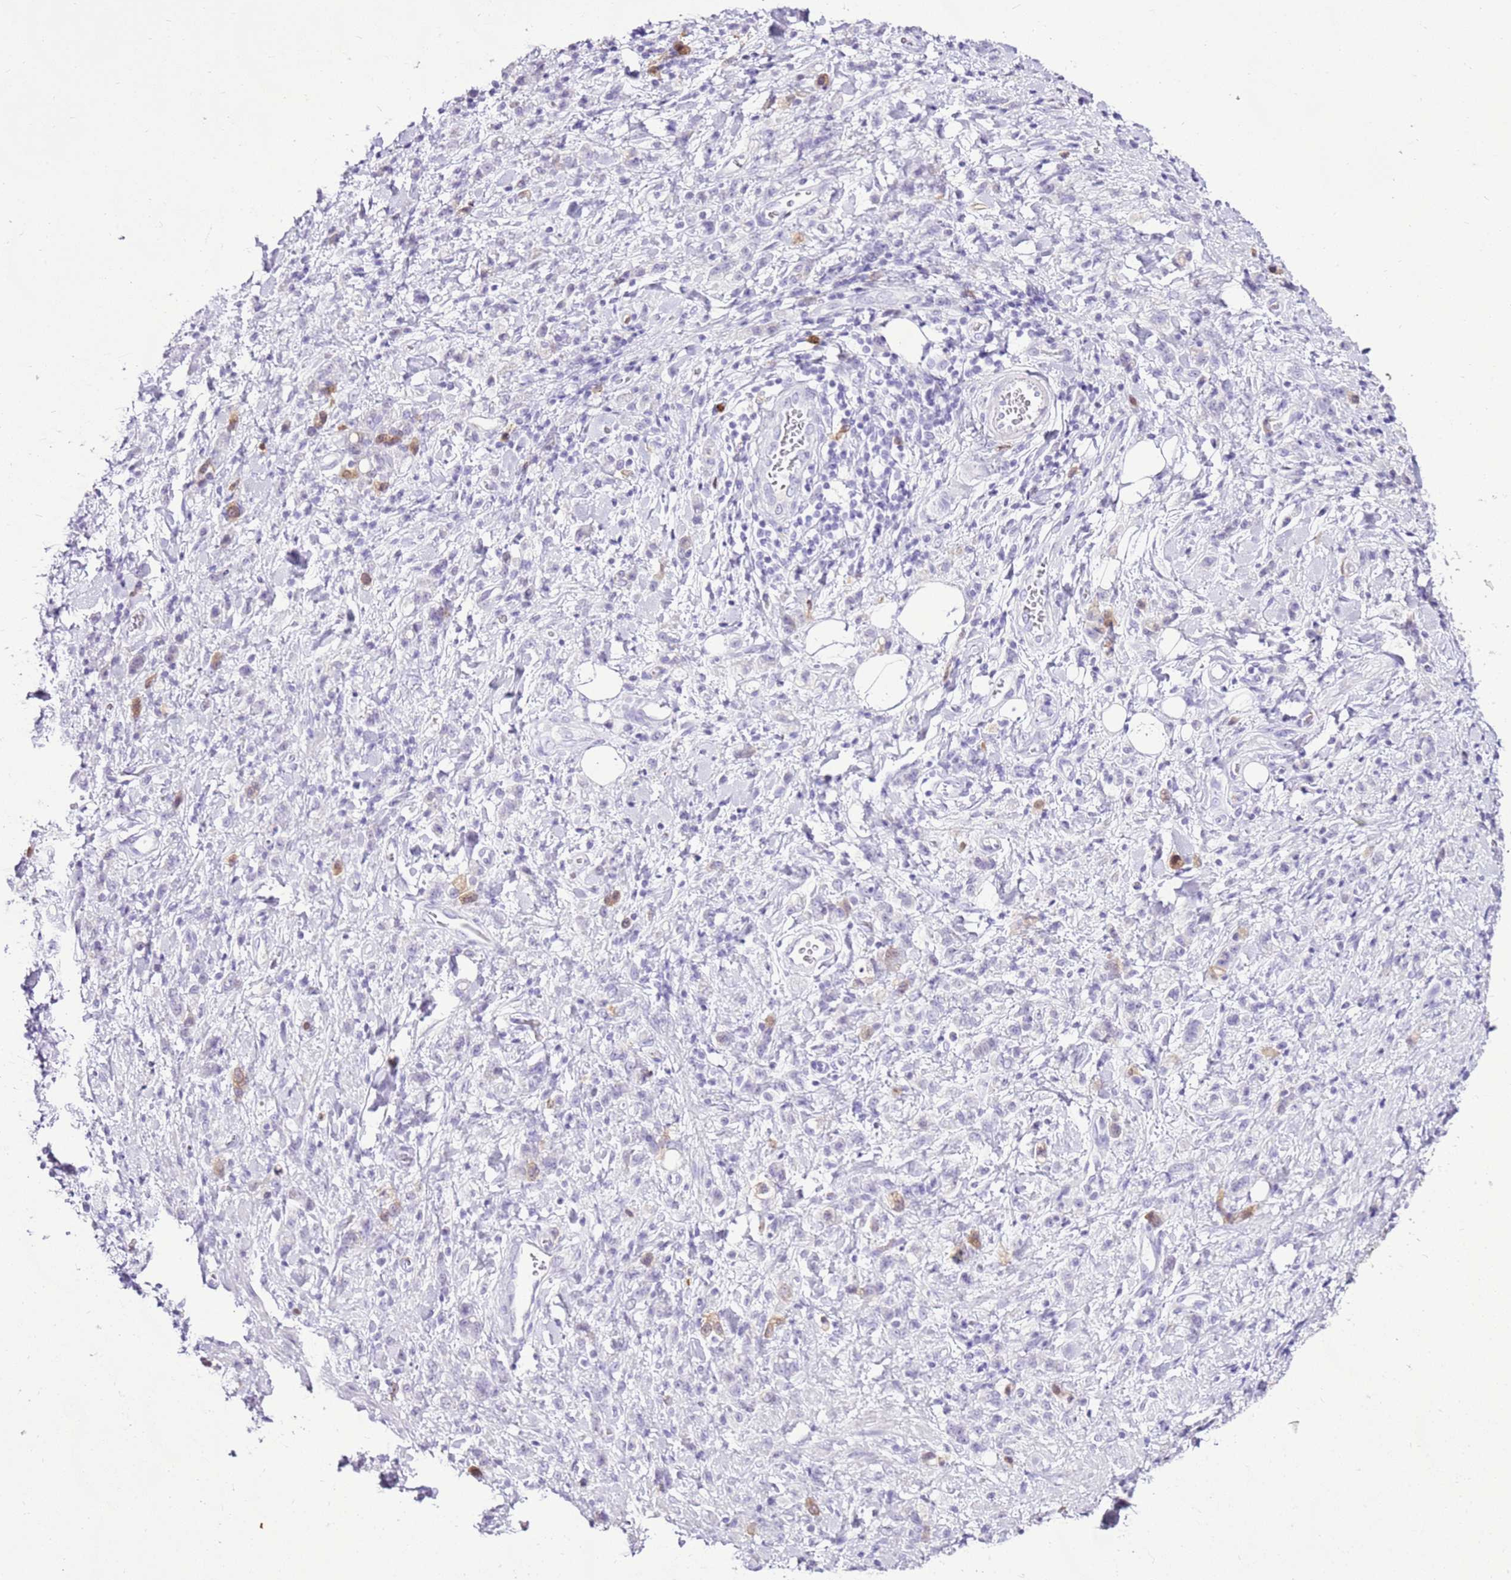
{"staining": {"intensity": "moderate", "quantity": "<25%", "location": "cytoplasmic/membranous"}, "tissue": "stomach cancer", "cell_type": "Tumor cells", "image_type": "cancer", "snomed": [{"axis": "morphology", "description": "Adenocarcinoma, NOS"}, {"axis": "topography", "description": "Stomach"}], "caption": "A high-resolution histopathology image shows immunohistochemistry (IHC) staining of stomach cancer, which exhibits moderate cytoplasmic/membranous staining in approximately <25% of tumor cells.", "gene": "SPC25", "patient": {"sex": "male", "age": 77}}